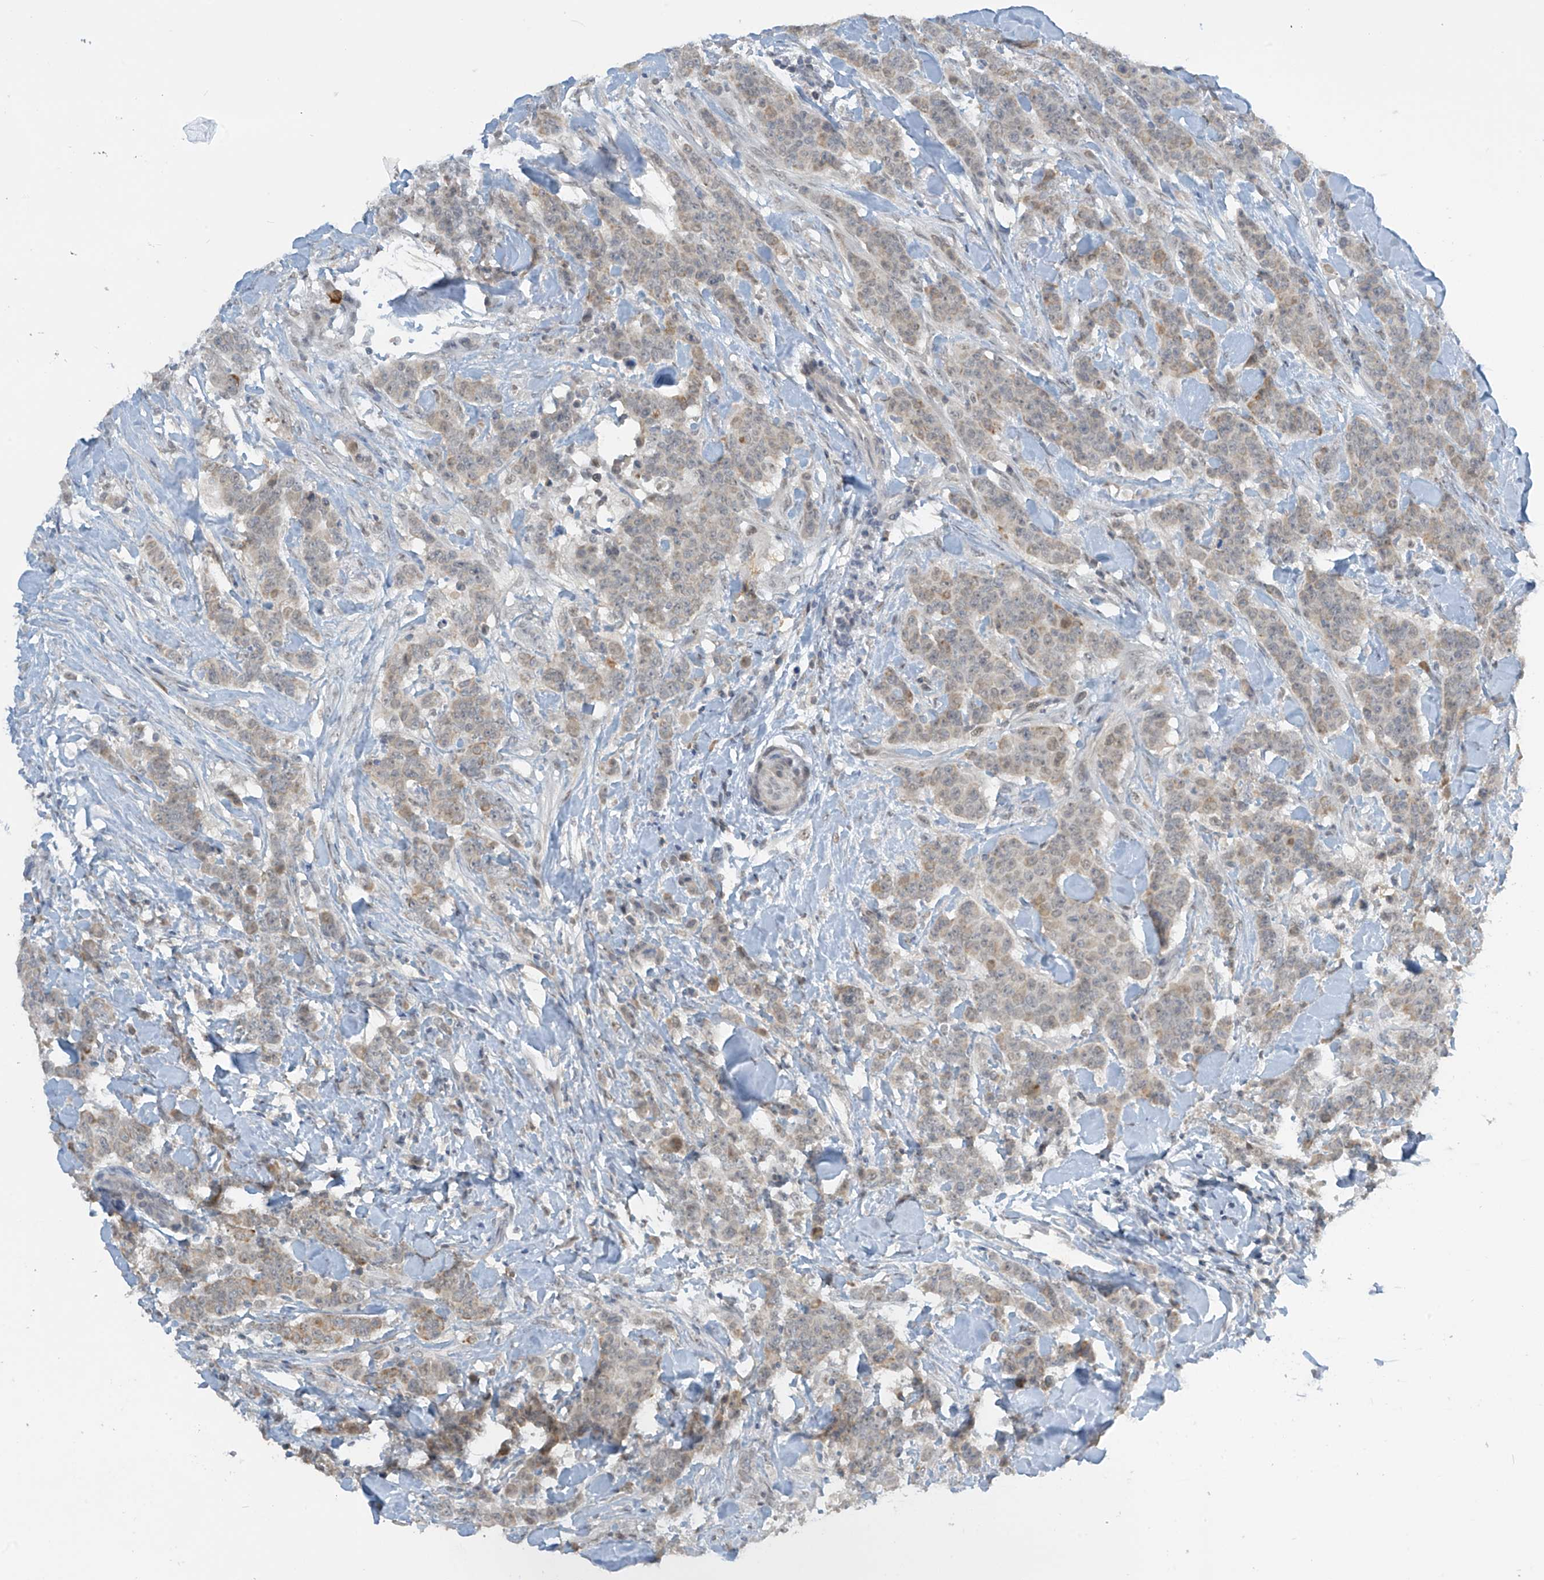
{"staining": {"intensity": "weak", "quantity": "25%-75%", "location": "cytoplasmic/membranous"}, "tissue": "breast cancer", "cell_type": "Tumor cells", "image_type": "cancer", "snomed": [{"axis": "morphology", "description": "Duct carcinoma"}, {"axis": "topography", "description": "Breast"}], "caption": "Immunohistochemistry of human invasive ductal carcinoma (breast) reveals low levels of weak cytoplasmic/membranous staining in approximately 25%-75% of tumor cells.", "gene": "METAP1D", "patient": {"sex": "female", "age": 40}}